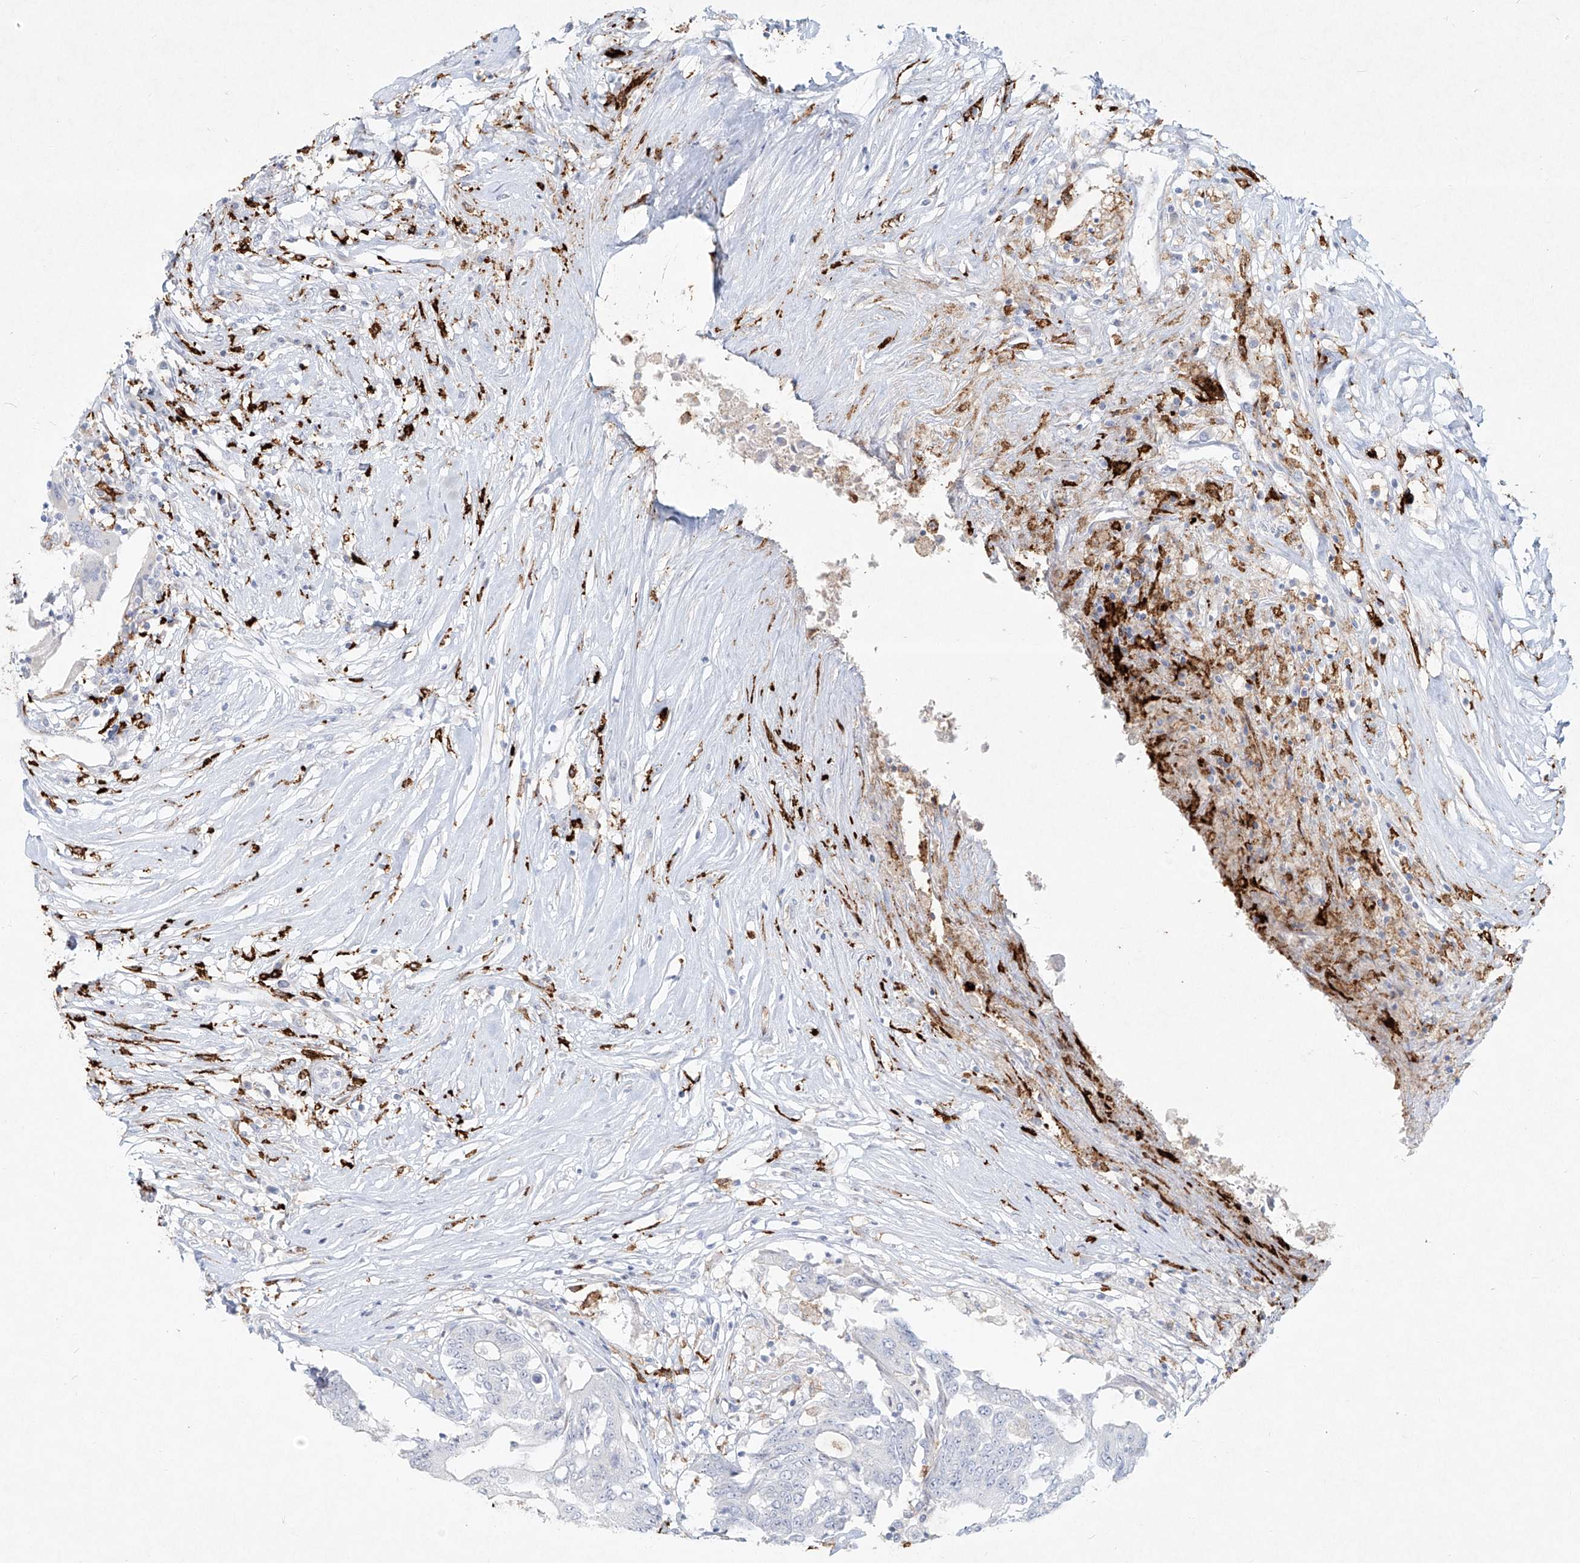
{"staining": {"intensity": "negative", "quantity": "none", "location": "none"}, "tissue": "colorectal cancer", "cell_type": "Tumor cells", "image_type": "cancer", "snomed": [{"axis": "morphology", "description": "Adenocarcinoma, NOS"}, {"axis": "topography", "description": "Rectum"}], "caption": "An image of human colorectal cancer is negative for staining in tumor cells.", "gene": "CD209", "patient": {"sex": "male", "age": 63}}